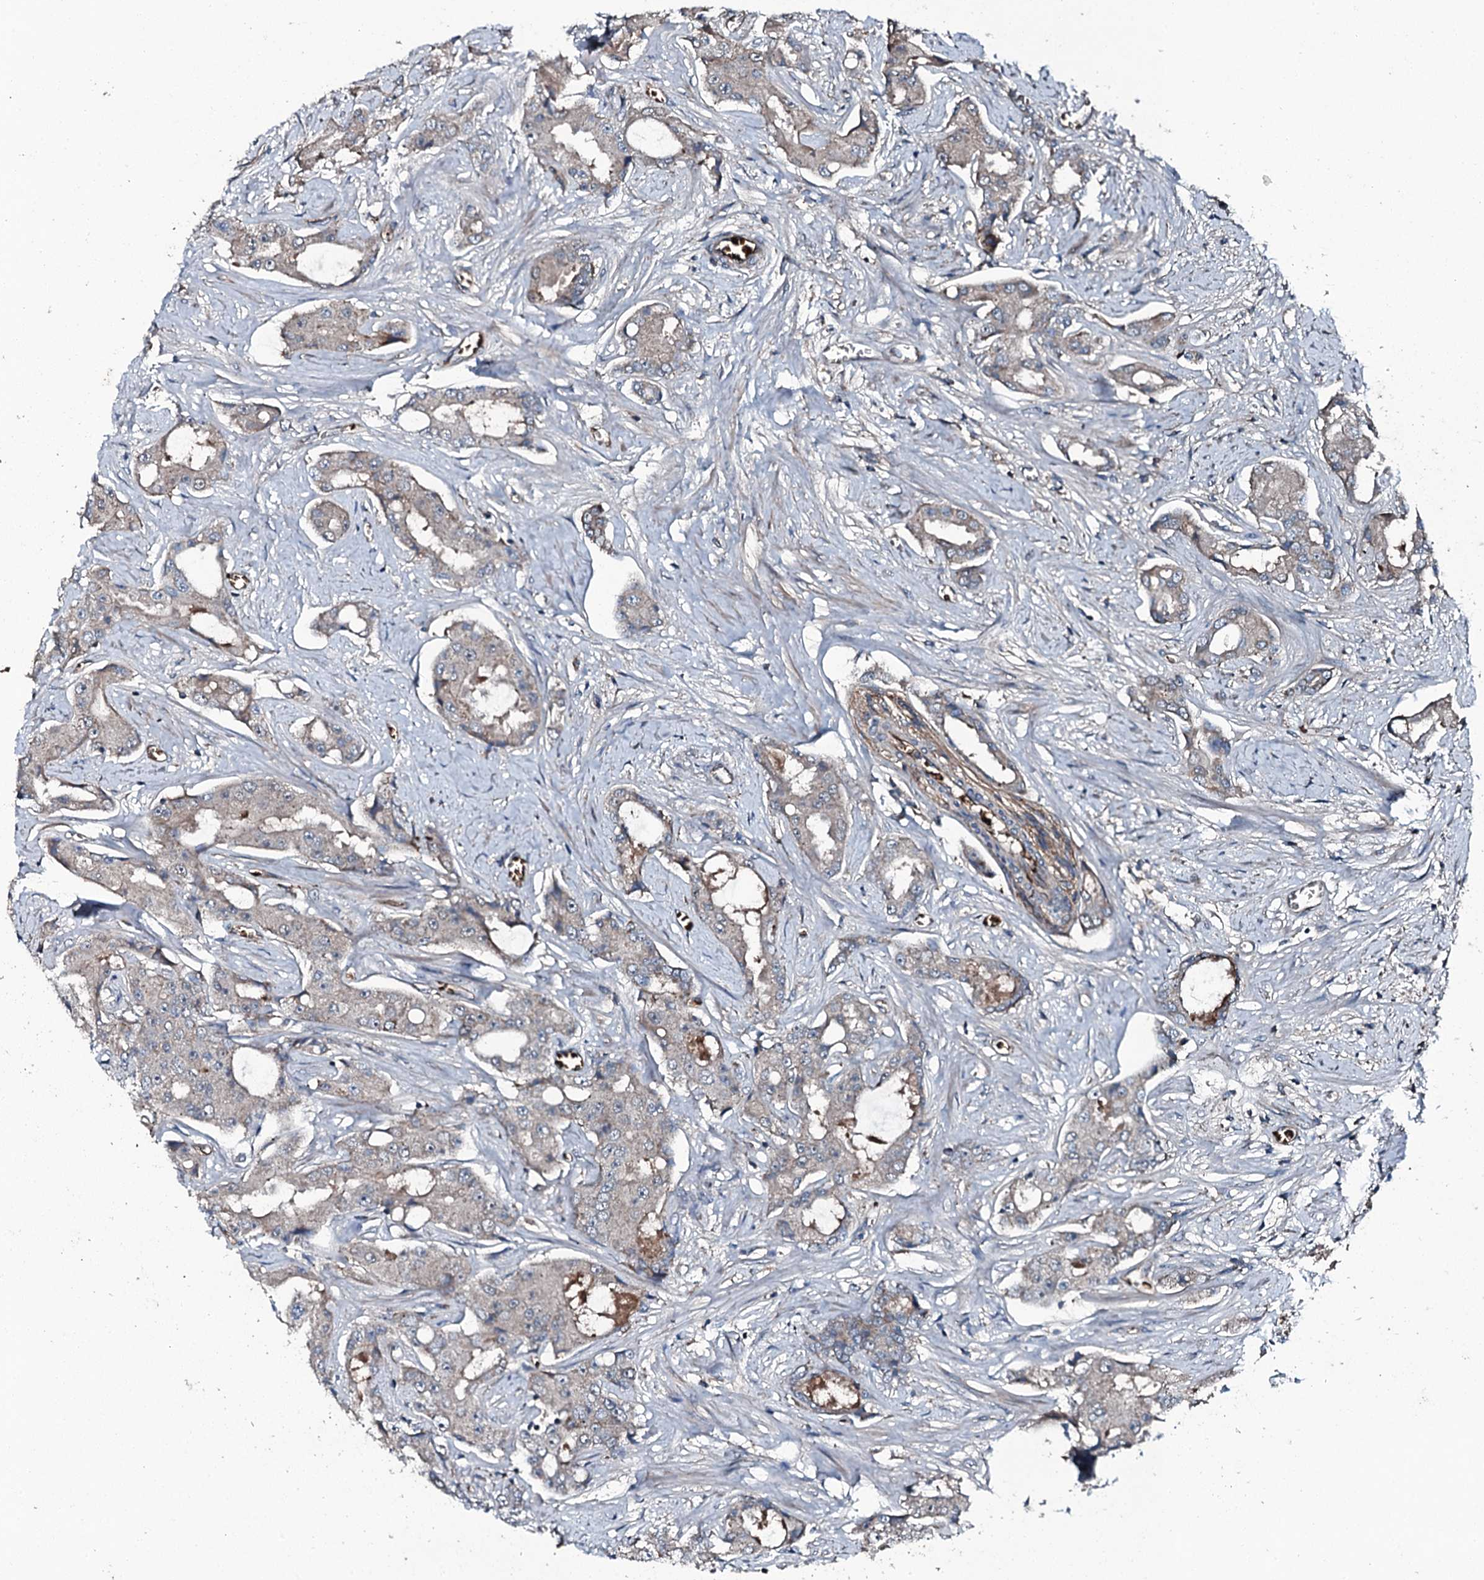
{"staining": {"intensity": "negative", "quantity": "none", "location": "none"}, "tissue": "prostate cancer", "cell_type": "Tumor cells", "image_type": "cancer", "snomed": [{"axis": "morphology", "description": "Adenocarcinoma, High grade"}, {"axis": "topography", "description": "Prostate"}], "caption": "DAB (3,3'-diaminobenzidine) immunohistochemical staining of human high-grade adenocarcinoma (prostate) shows no significant expression in tumor cells.", "gene": "TRIM7", "patient": {"sex": "male", "age": 73}}